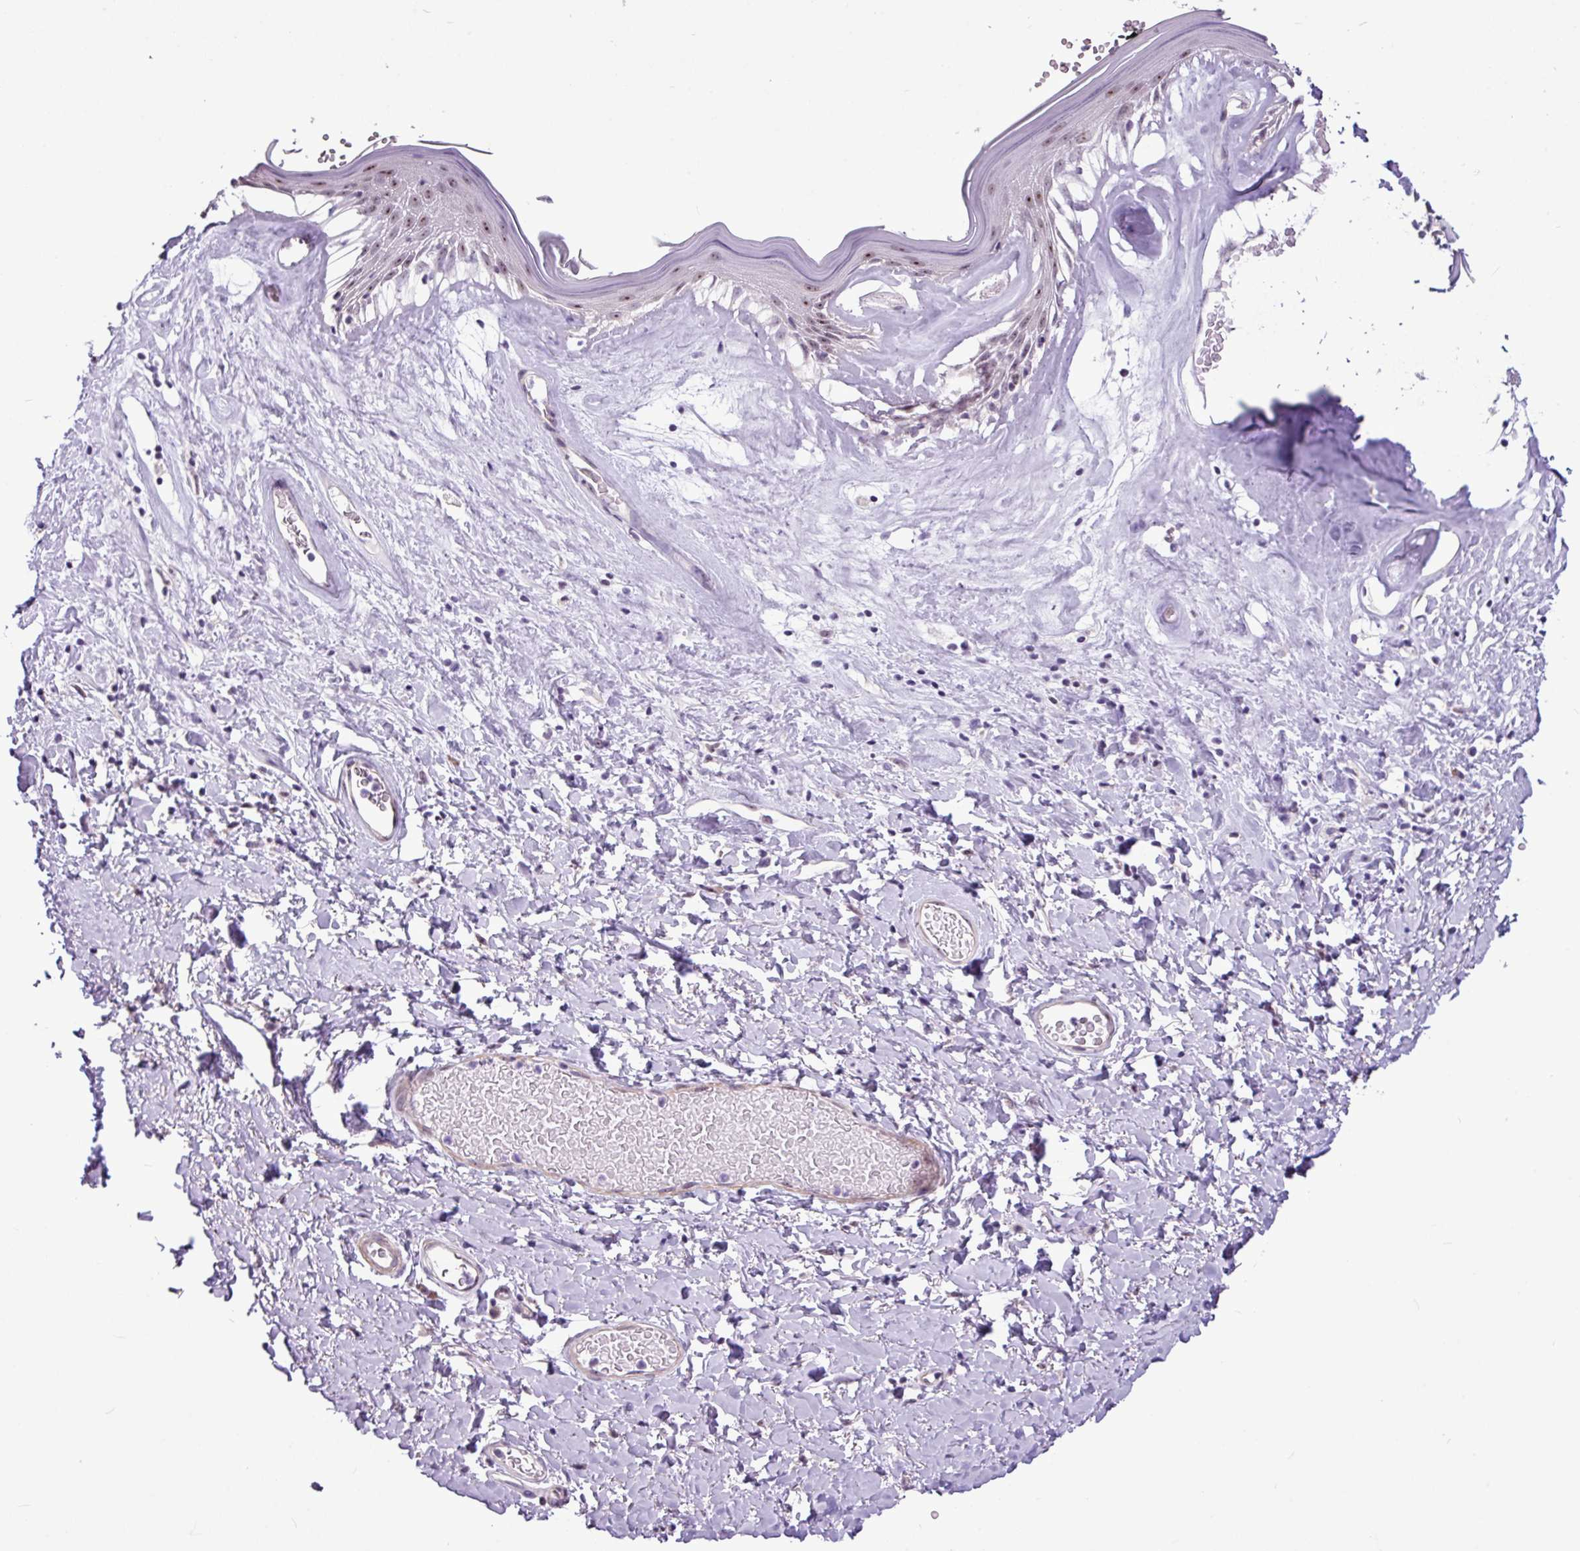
{"staining": {"intensity": "moderate", "quantity": "25%-75%", "location": "nuclear"}, "tissue": "skin", "cell_type": "Epidermal cells", "image_type": "normal", "snomed": [{"axis": "morphology", "description": "Normal tissue, NOS"}, {"axis": "morphology", "description": "Inflammation, NOS"}, {"axis": "topography", "description": "Vulva"}], "caption": "This image reveals IHC staining of benign skin, with medium moderate nuclear positivity in approximately 25%-75% of epidermal cells.", "gene": "UTP18", "patient": {"sex": "female", "age": 86}}